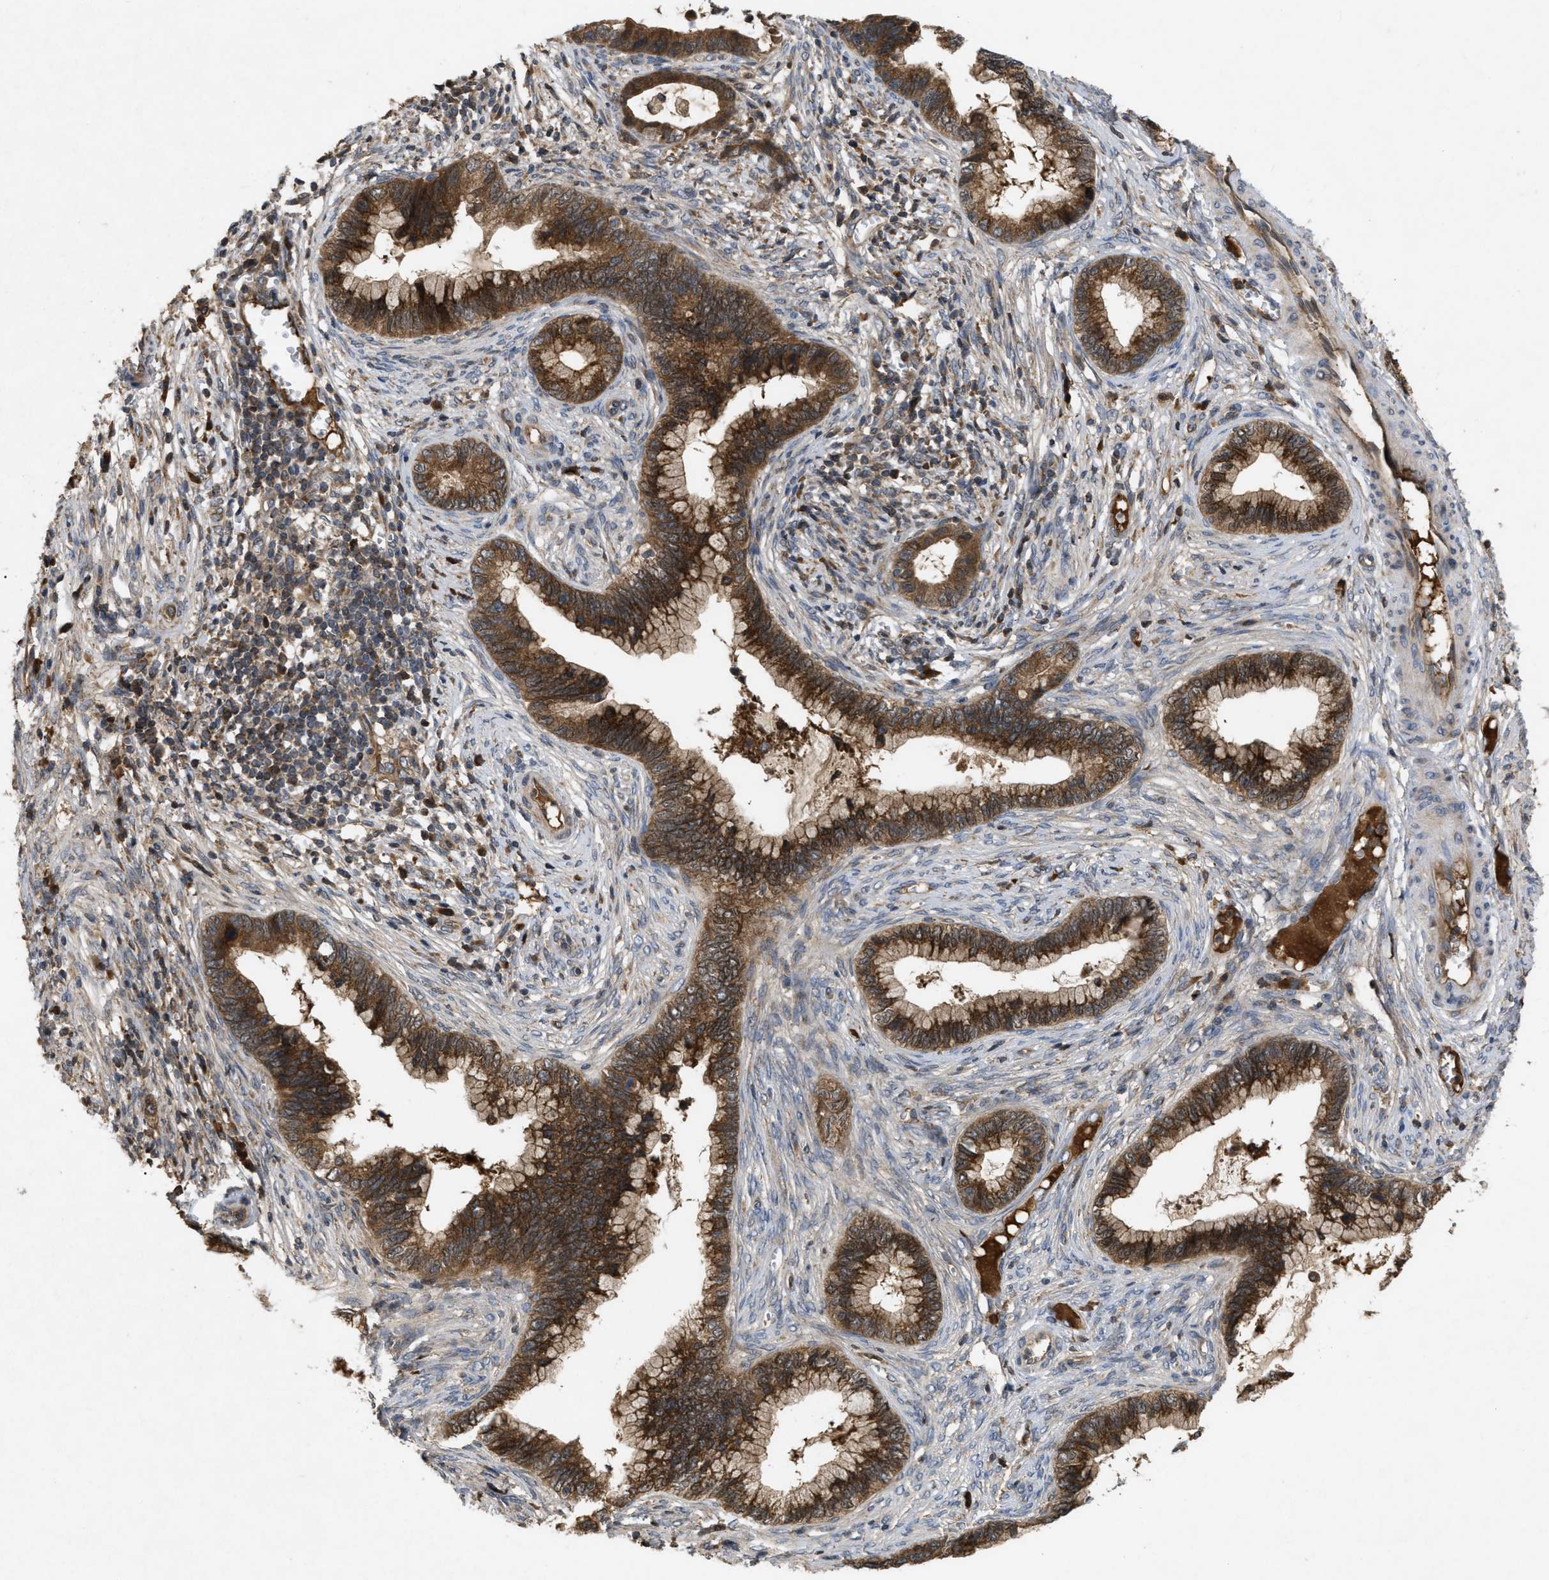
{"staining": {"intensity": "strong", "quantity": ">75%", "location": "cytoplasmic/membranous"}, "tissue": "cervical cancer", "cell_type": "Tumor cells", "image_type": "cancer", "snomed": [{"axis": "morphology", "description": "Adenocarcinoma, NOS"}, {"axis": "topography", "description": "Cervix"}], "caption": "Human cervical cancer stained with a brown dye shows strong cytoplasmic/membranous positive staining in about >75% of tumor cells.", "gene": "RAB2A", "patient": {"sex": "female", "age": 44}}